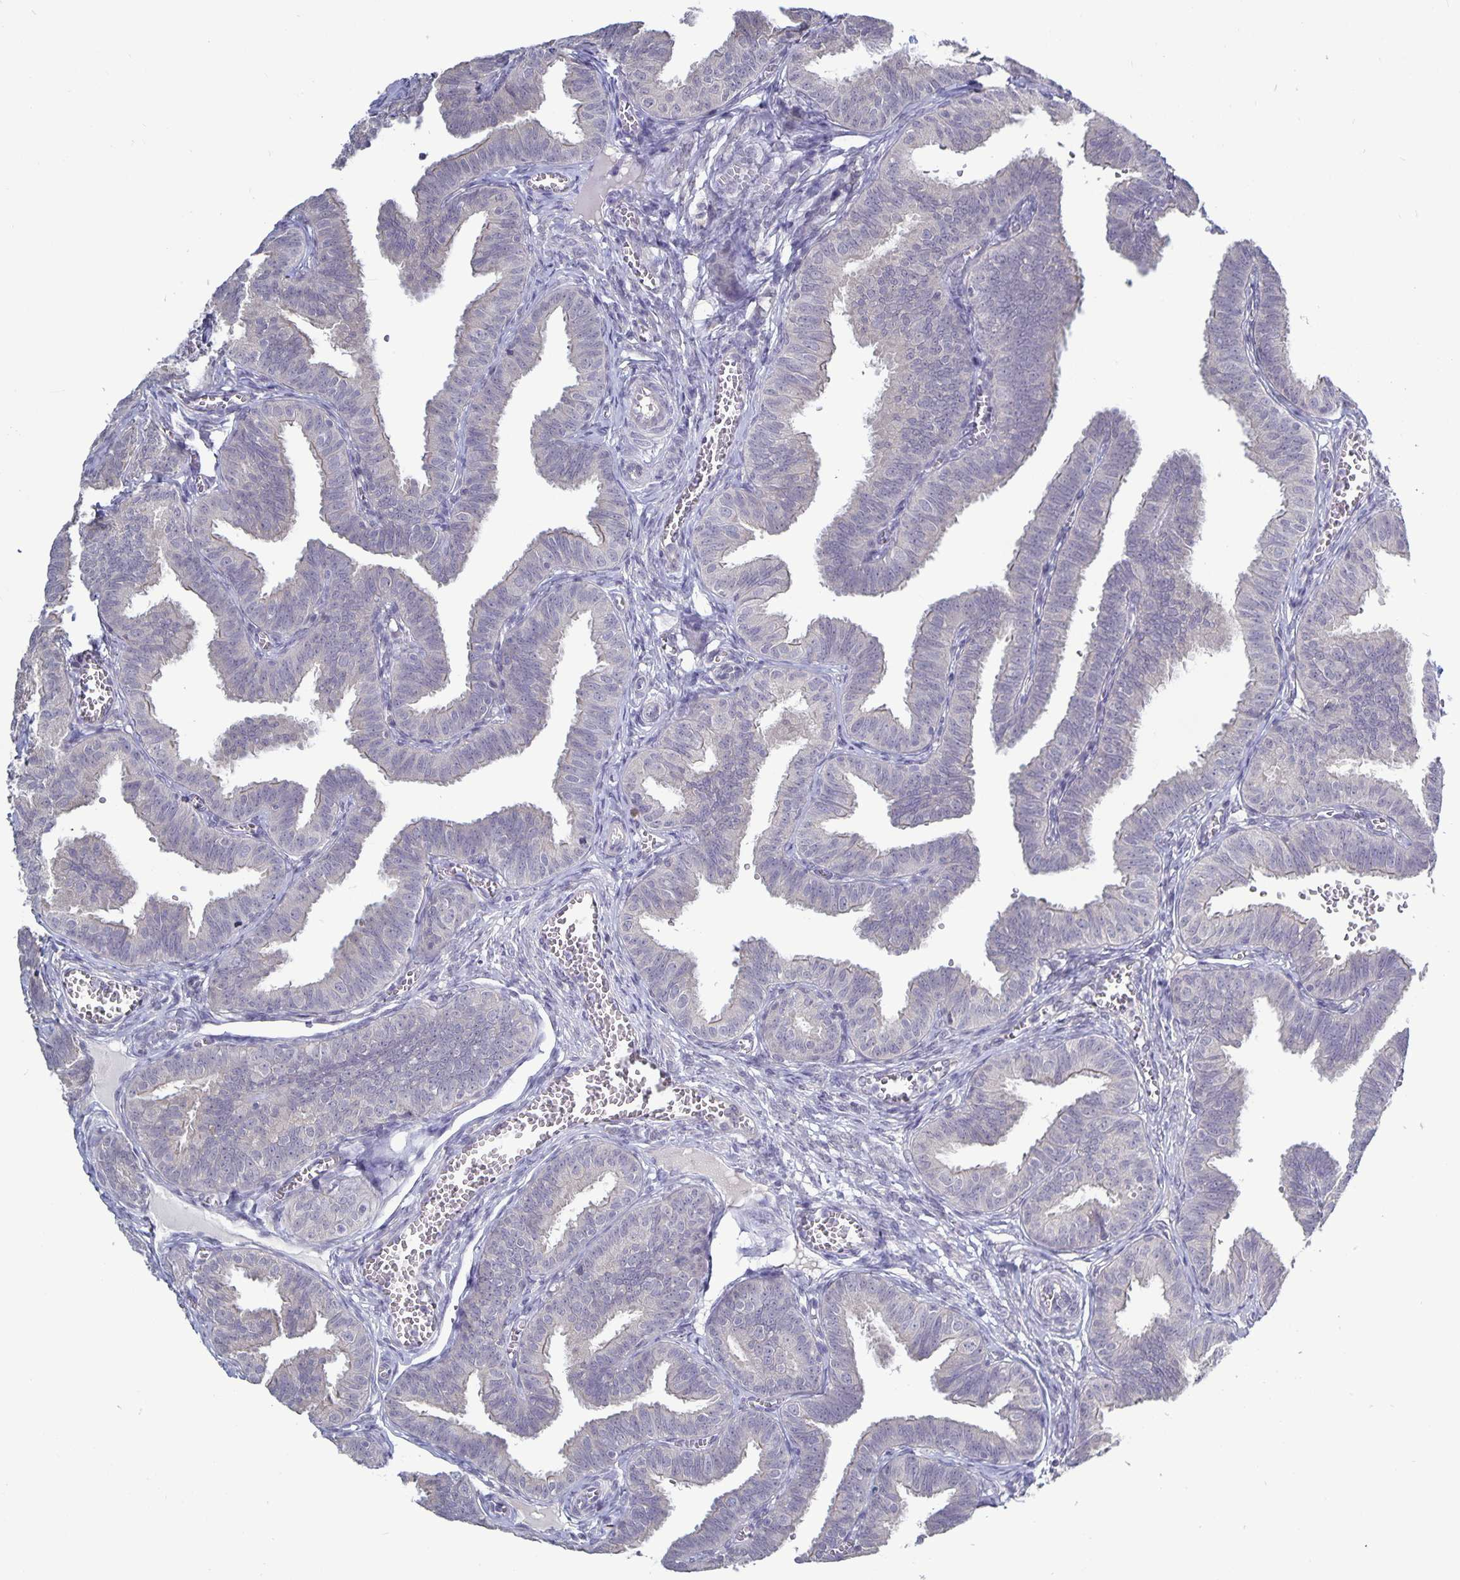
{"staining": {"intensity": "negative", "quantity": "none", "location": "none"}, "tissue": "fallopian tube", "cell_type": "Glandular cells", "image_type": "normal", "snomed": [{"axis": "morphology", "description": "Normal tissue, NOS"}, {"axis": "topography", "description": "Fallopian tube"}], "caption": "A histopathology image of human fallopian tube is negative for staining in glandular cells. (DAB immunohistochemistry (IHC), high magnification).", "gene": "PLCB3", "patient": {"sex": "female", "age": 25}}